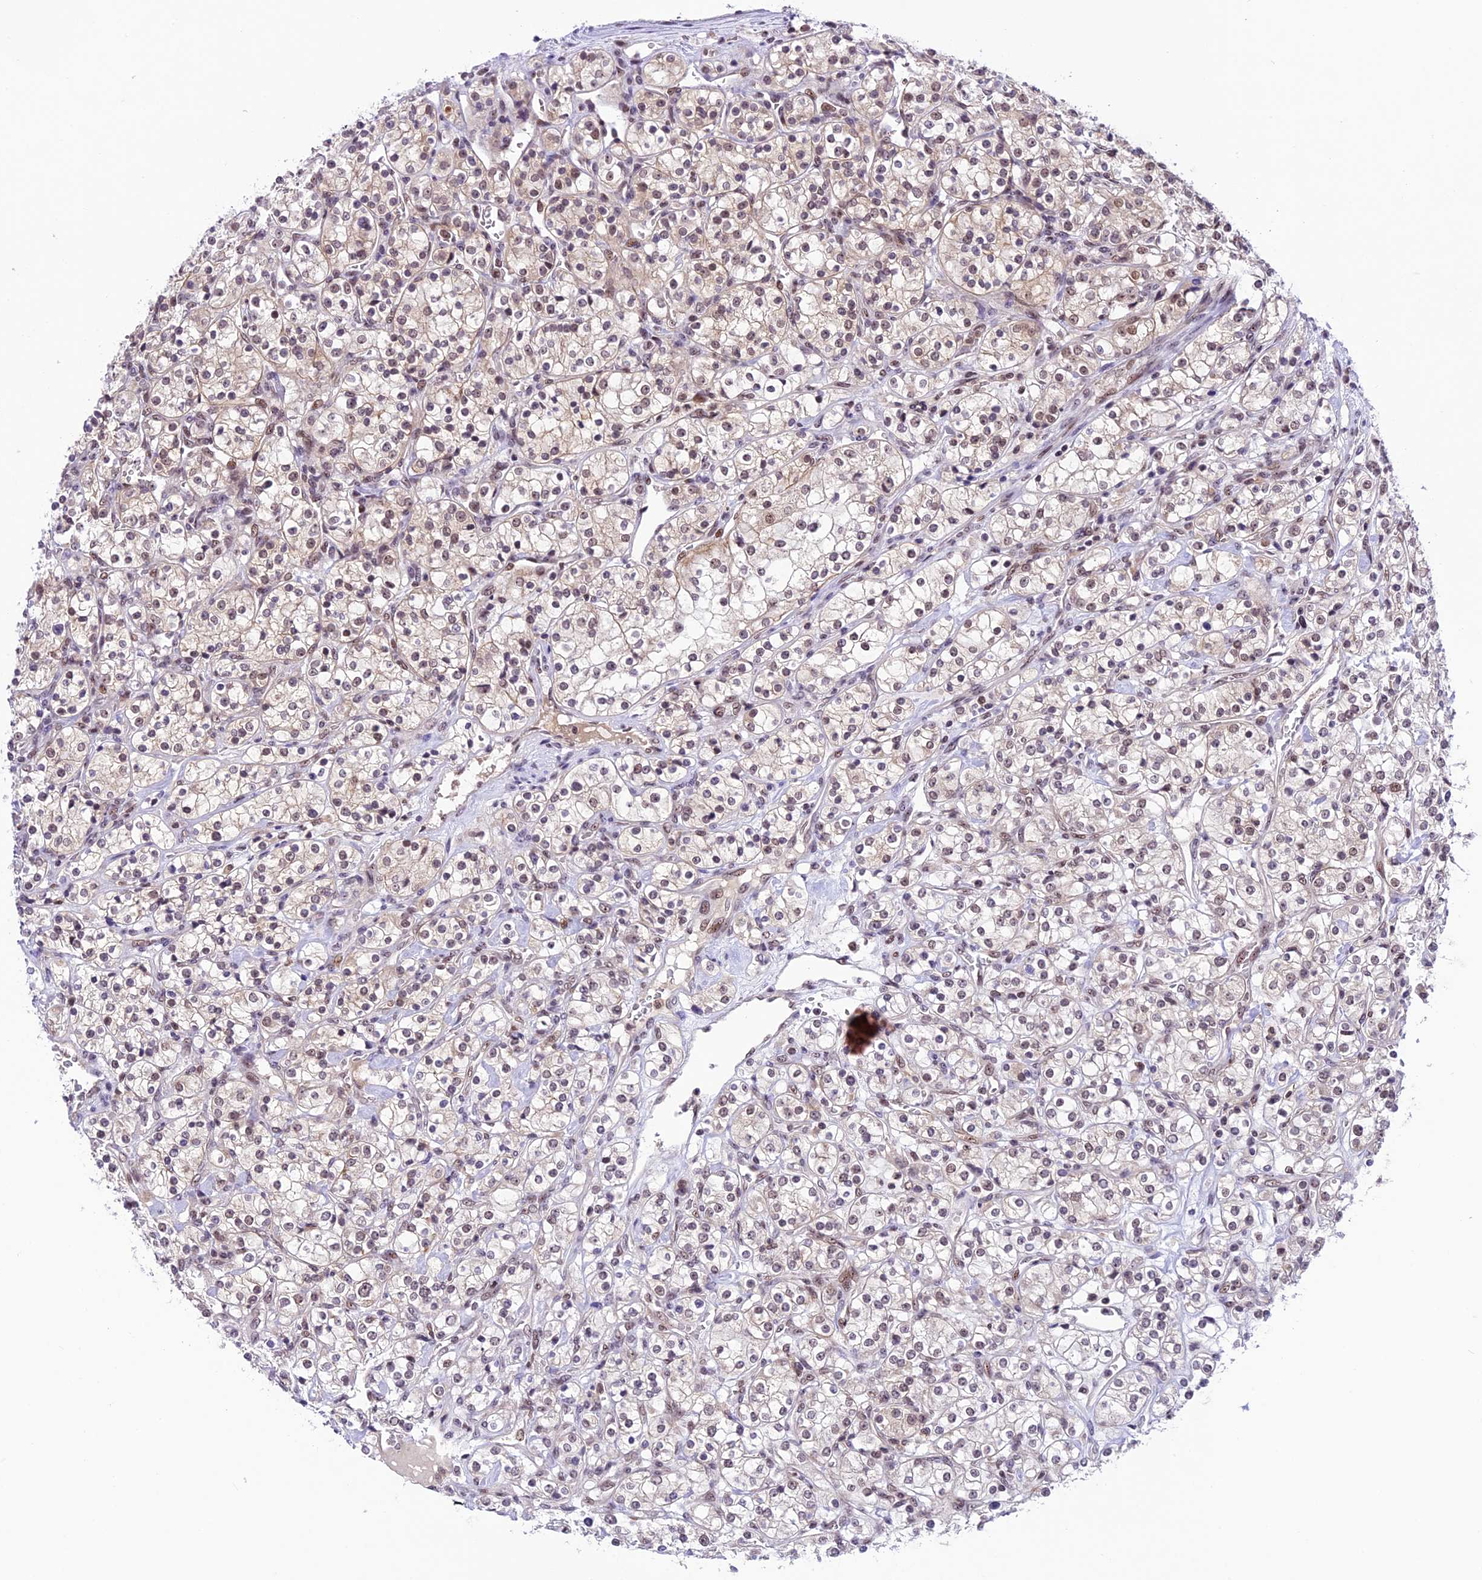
{"staining": {"intensity": "weak", "quantity": "25%-75%", "location": "nuclear"}, "tissue": "renal cancer", "cell_type": "Tumor cells", "image_type": "cancer", "snomed": [{"axis": "morphology", "description": "Adenocarcinoma, NOS"}, {"axis": "topography", "description": "Kidney"}], "caption": "This image reveals adenocarcinoma (renal) stained with immunohistochemistry to label a protein in brown. The nuclear of tumor cells show weak positivity for the protein. Nuclei are counter-stained blue.", "gene": "SHKBP1", "patient": {"sex": "male", "age": 77}}